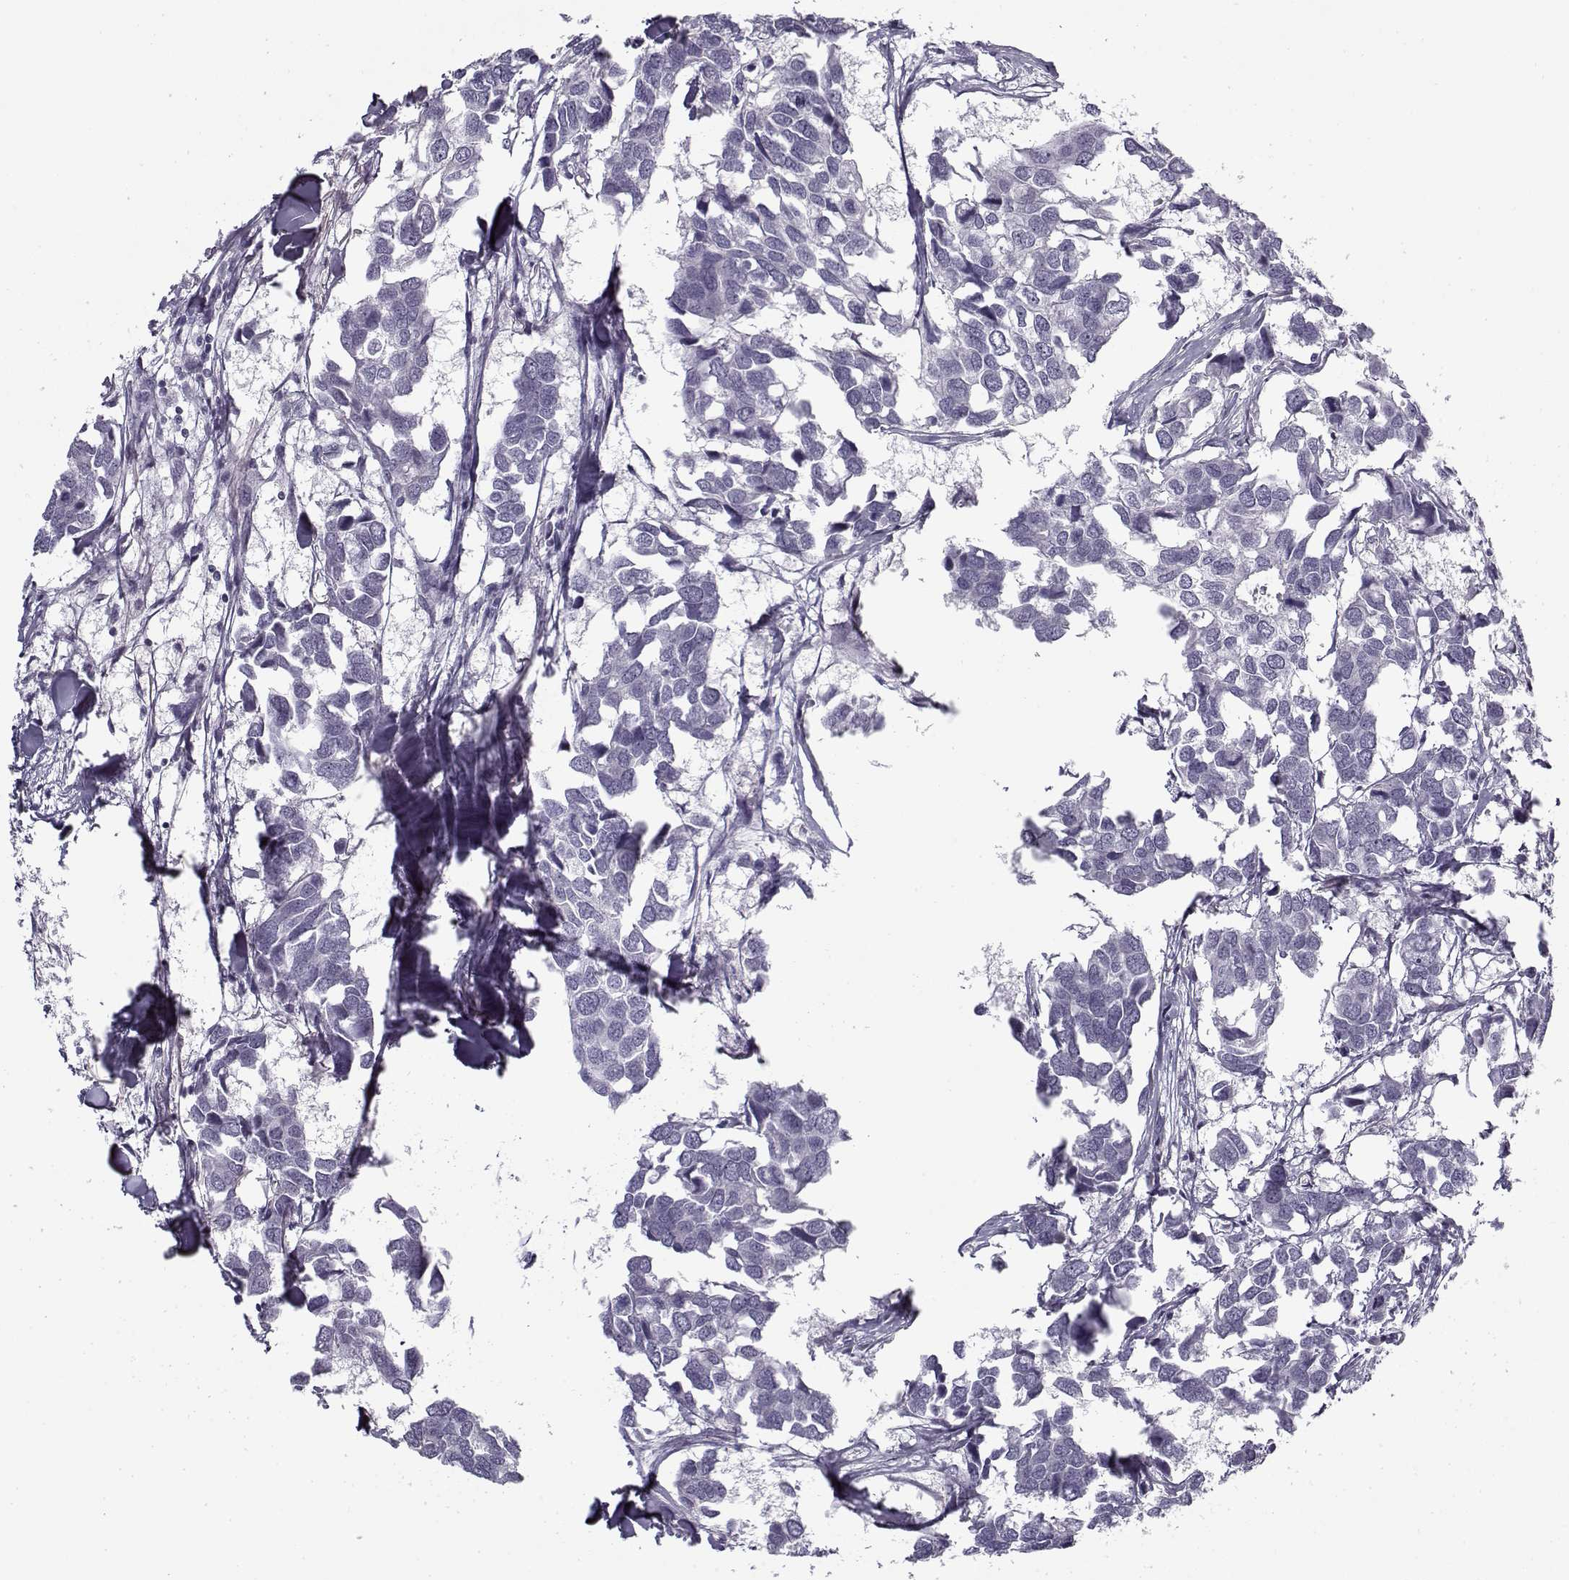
{"staining": {"intensity": "negative", "quantity": "none", "location": "none"}, "tissue": "breast cancer", "cell_type": "Tumor cells", "image_type": "cancer", "snomed": [{"axis": "morphology", "description": "Duct carcinoma"}, {"axis": "topography", "description": "Breast"}], "caption": "High magnification brightfield microscopy of breast cancer (intraductal carcinoma) stained with DAB (brown) and counterstained with hematoxylin (blue): tumor cells show no significant expression.", "gene": "SNCA", "patient": {"sex": "female", "age": 83}}